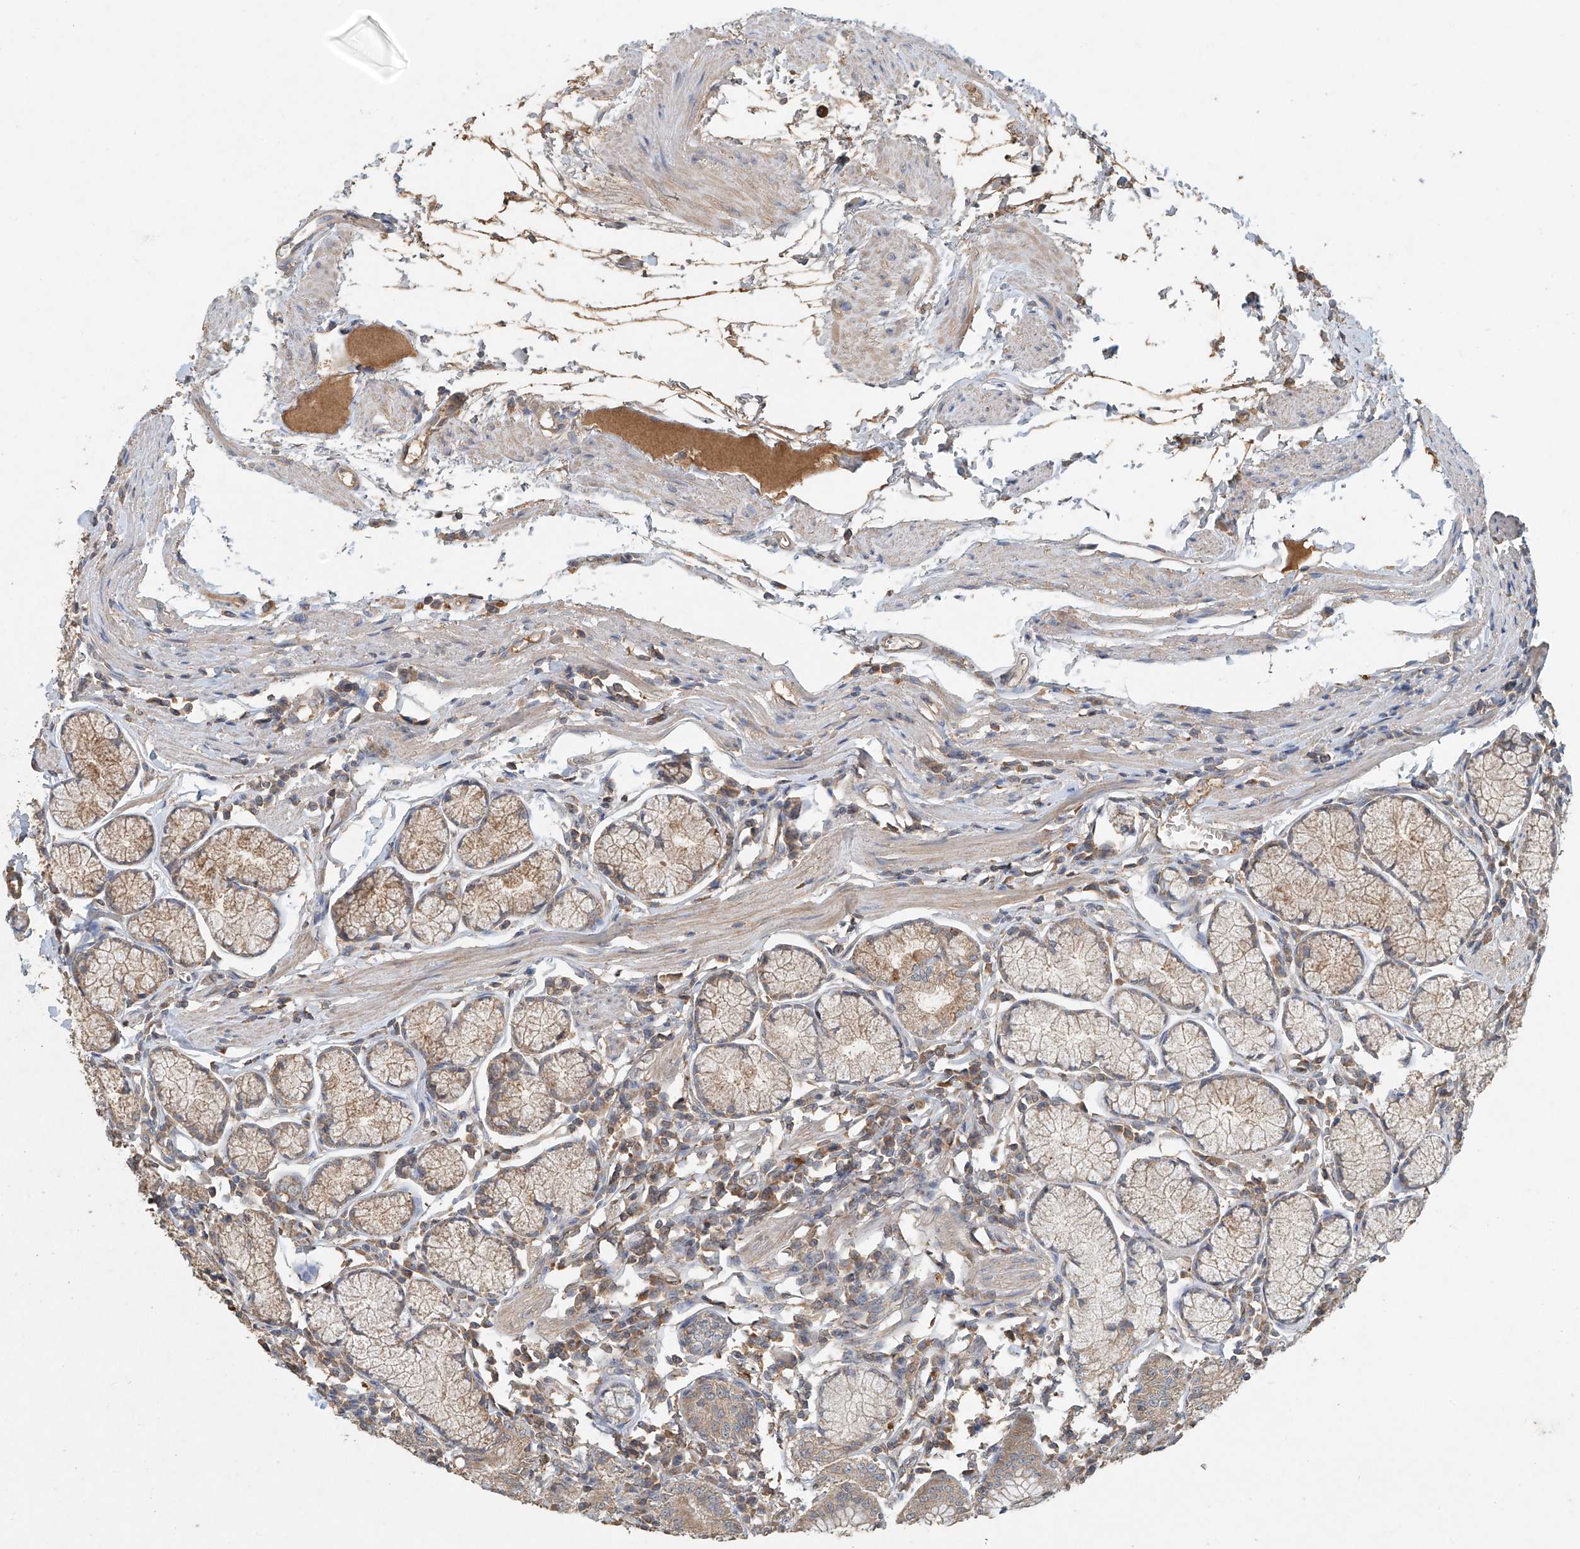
{"staining": {"intensity": "moderate", "quantity": ">75%", "location": "cytoplasmic/membranous"}, "tissue": "stomach", "cell_type": "Glandular cells", "image_type": "normal", "snomed": [{"axis": "morphology", "description": "Normal tissue, NOS"}, {"axis": "topography", "description": "Stomach"}], "caption": "Approximately >75% of glandular cells in normal human stomach show moderate cytoplasmic/membranous protein positivity as visualized by brown immunohistochemical staining.", "gene": "GNB1L", "patient": {"sex": "male", "age": 55}}